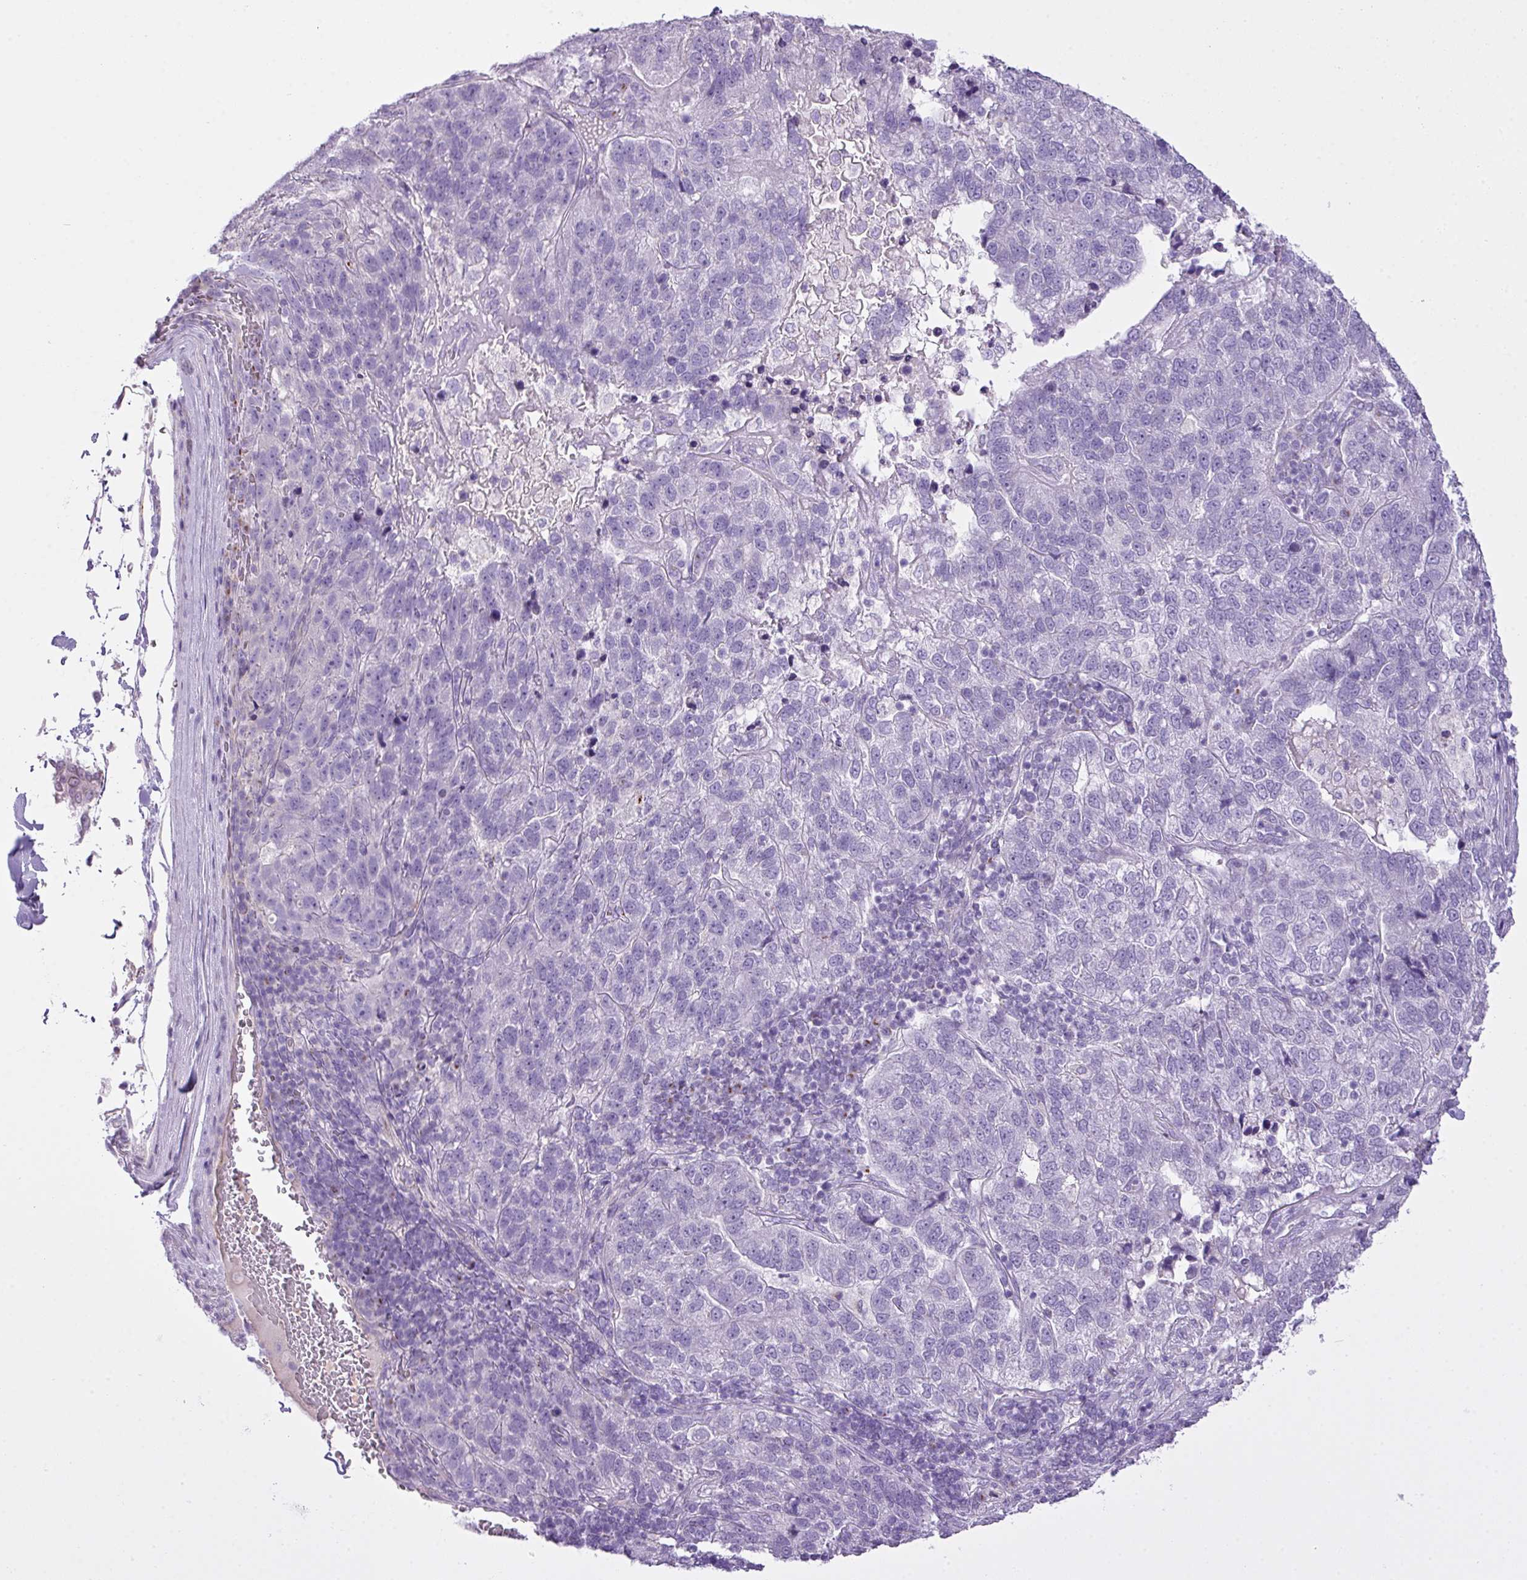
{"staining": {"intensity": "negative", "quantity": "none", "location": "none"}, "tissue": "pancreatic cancer", "cell_type": "Tumor cells", "image_type": "cancer", "snomed": [{"axis": "morphology", "description": "Adenocarcinoma, NOS"}, {"axis": "topography", "description": "Pancreas"}], "caption": "Immunohistochemistry (IHC) photomicrograph of pancreatic cancer stained for a protein (brown), which displays no staining in tumor cells.", "gene": "FAM43A", "patient": {"sex": "female", "age": 61}}